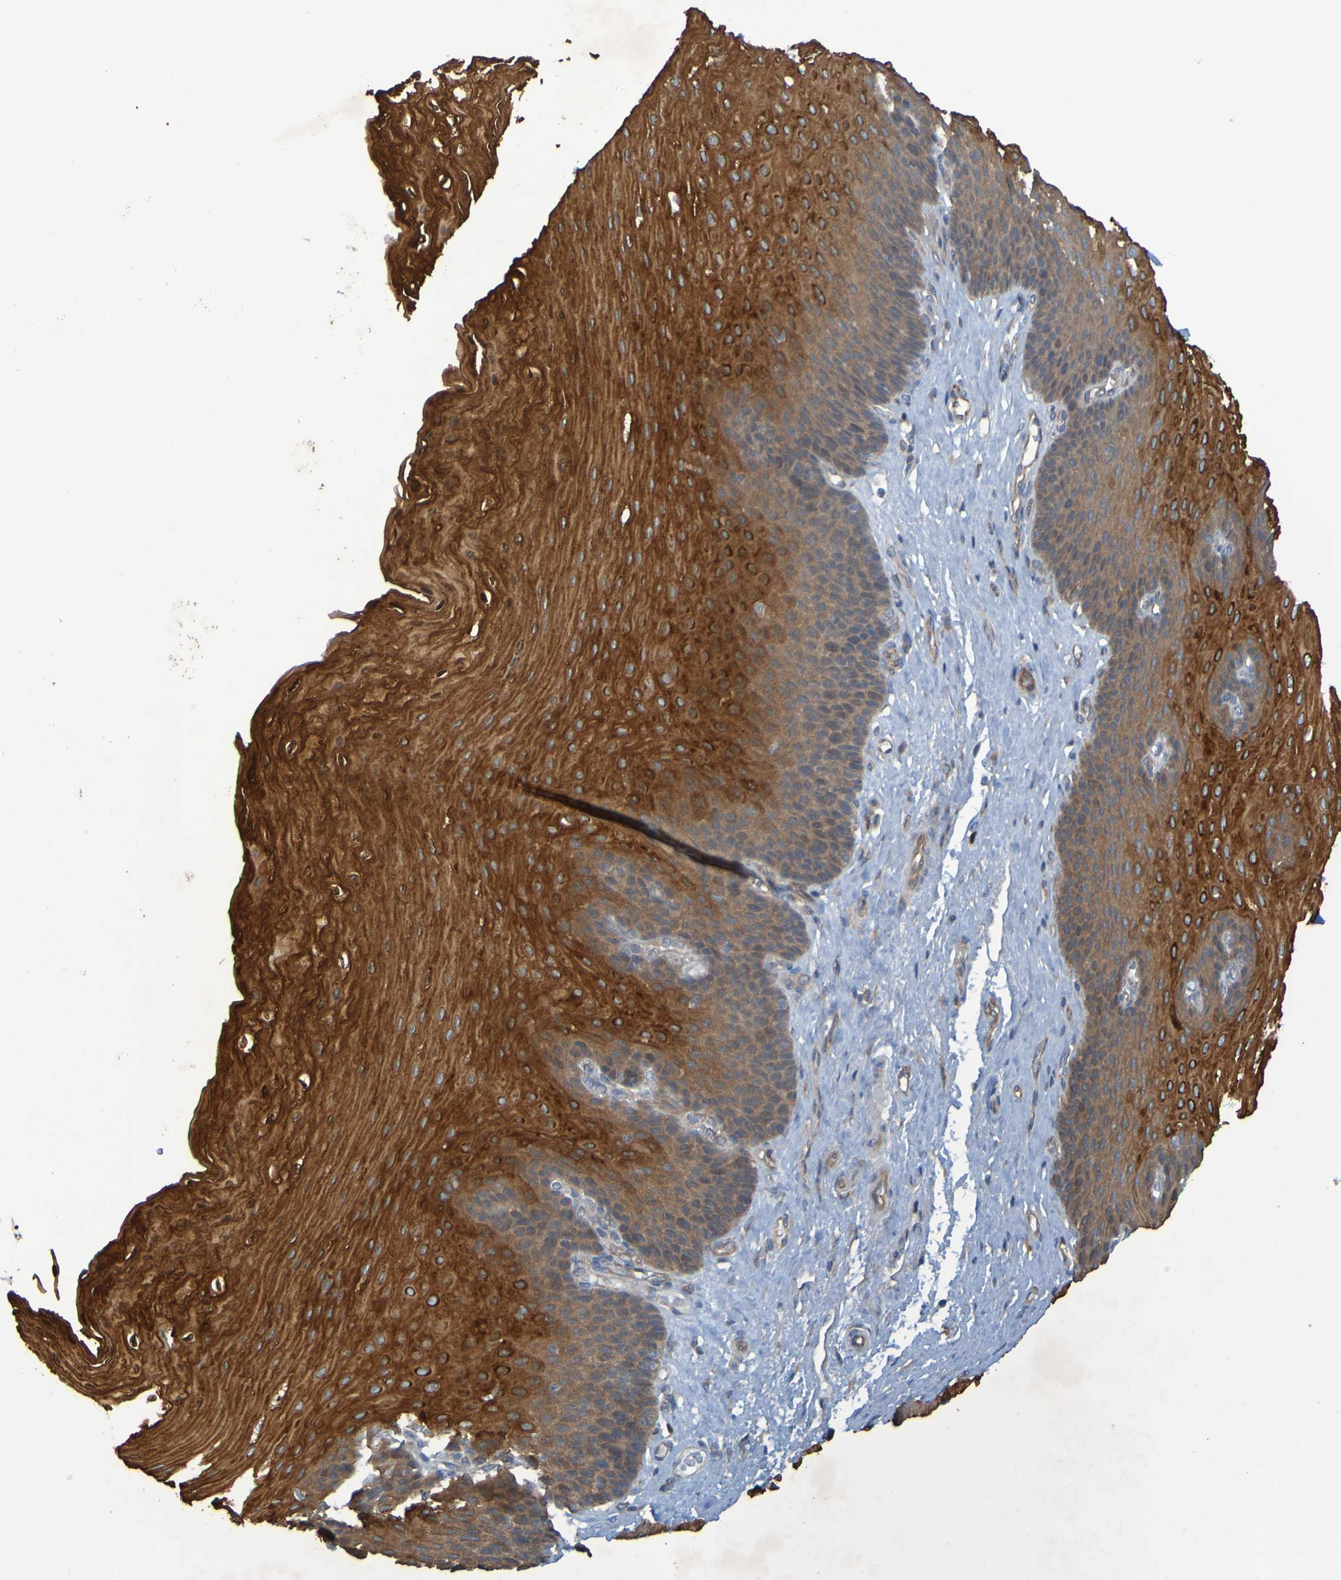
{"staining": {"intensity": "moderate", "quantity": ">75%", "location": "cytoplasmic/membranous"}, "tissue": "esophagus", "cell_type": "Squamous epithelial cells", "image_type": "normal", "snomed": [{"axis": "morphology", "description": "Normal tissue, NOS"}, {"axis": "topography", "description": "Esophagus"}], "caption": "Esophagus stained with a brown dye reveals moderate cytoplasmic/membranous positive positivity in about >75% of squamous epithelial cells.", "gene": "DNAJC4", "patient": {"sex": "female", "age": 72}}